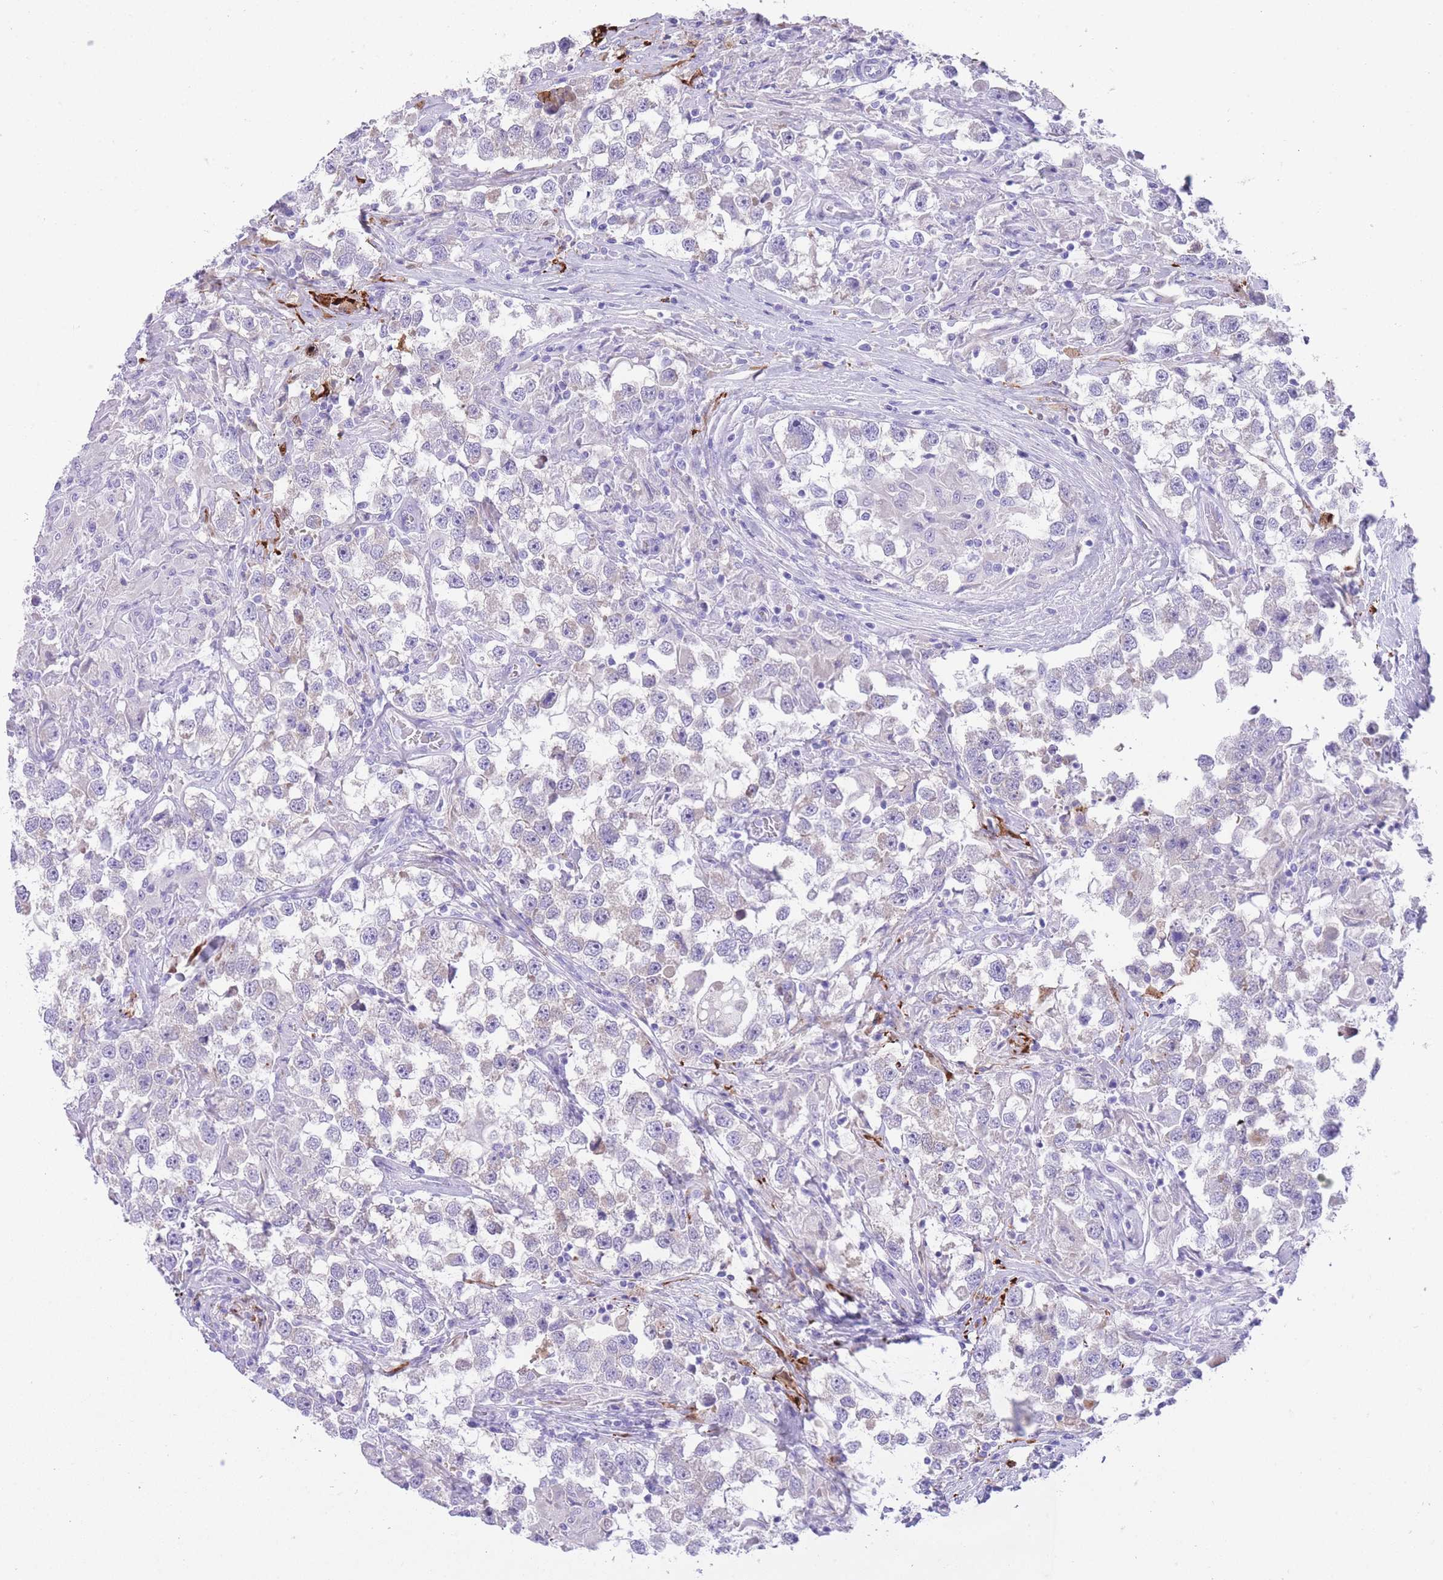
{"staining": {"intensity": "negative", "quantity": "none", "location": "none"}, "tissue": "testis cancer", "cell_type": "Tumor cells", "image_type": "cancer", "snomed": [{"axis": "morphology", "description": "Seminoma, NOS"}, {"axis": "topography", "description": "Testis"}], "caption": "Tumor cells are negative for protein expression in human testis seminoma. (DAB immunohistochemistry, high magnification).", "gene": "QTRT1", "patient": {"sex": "male", "age": 46}}